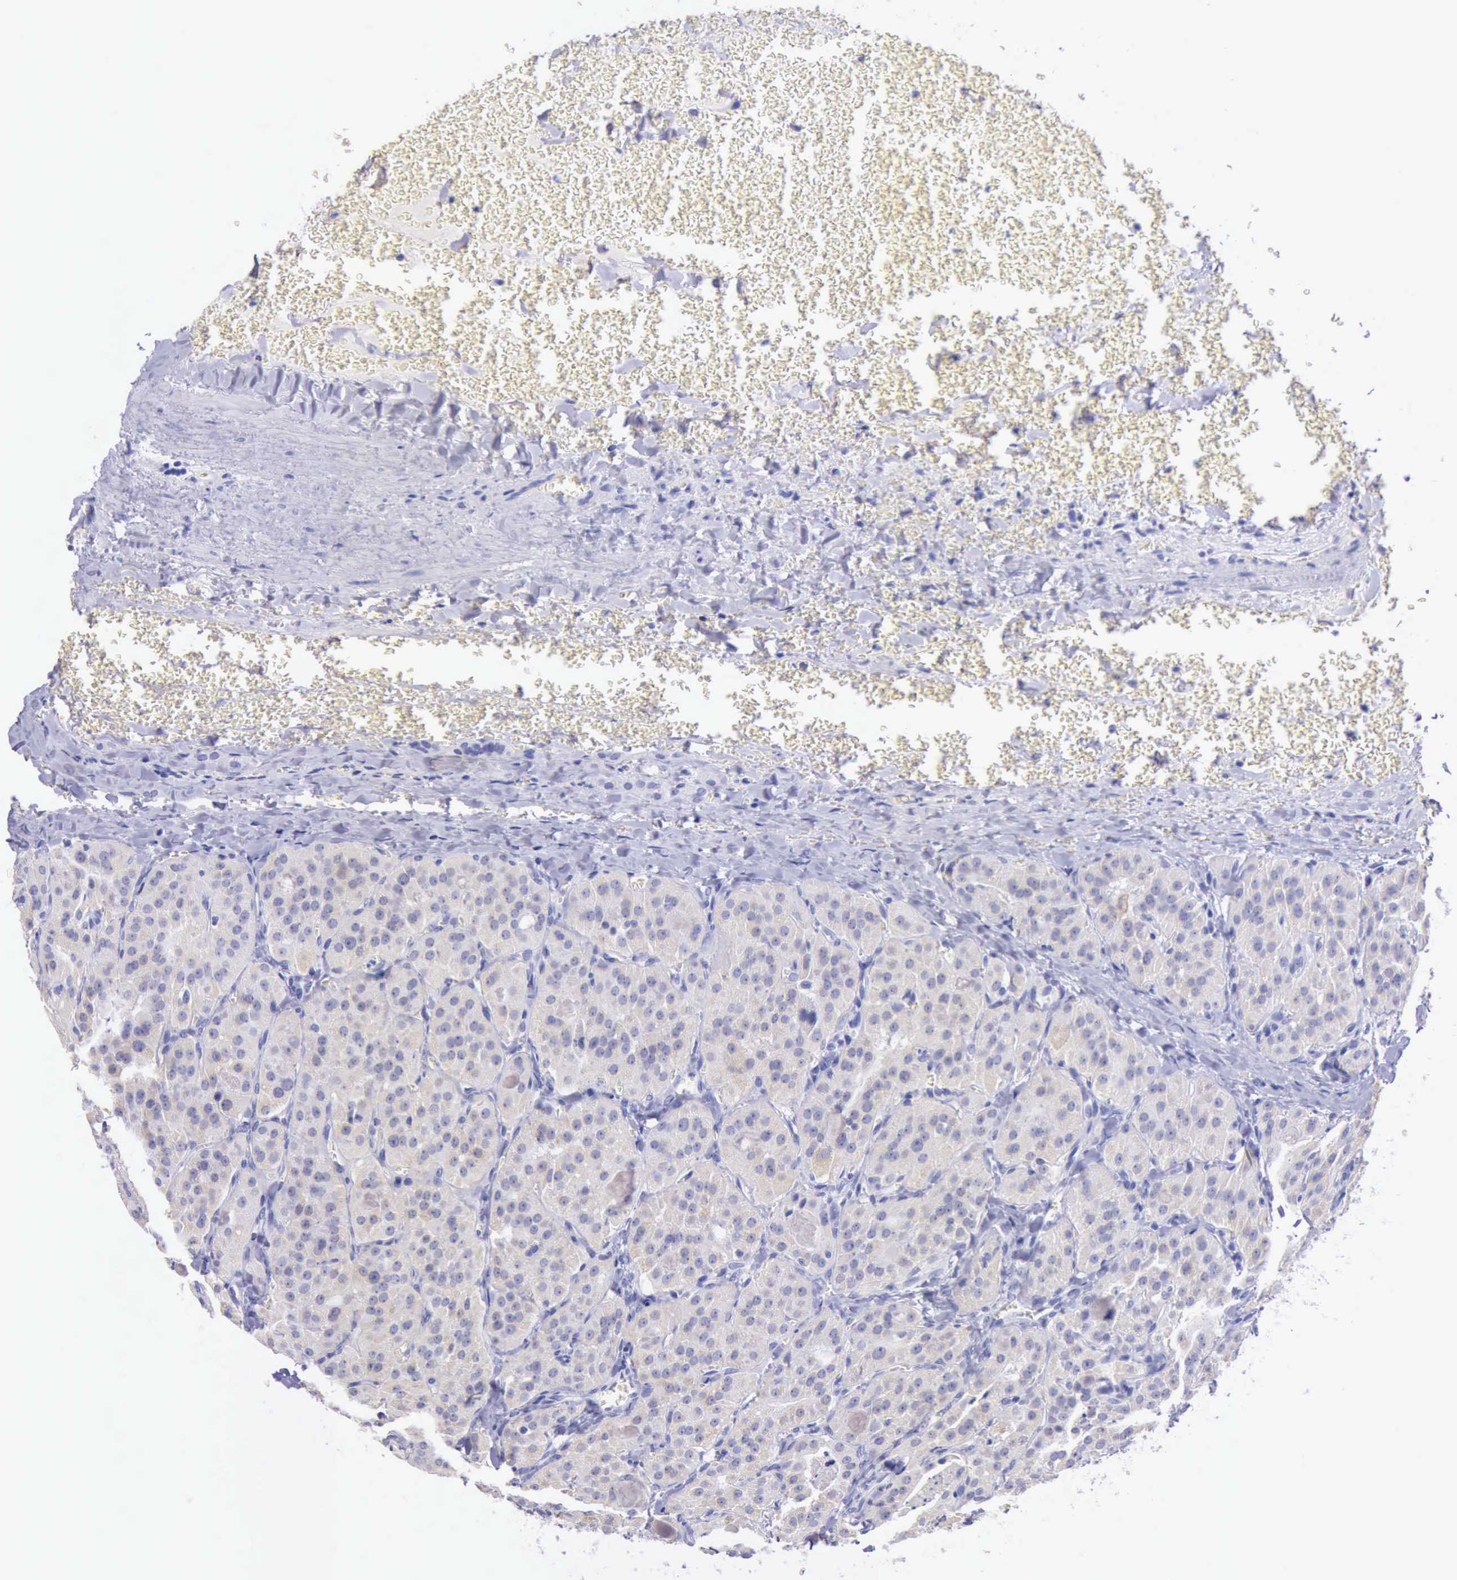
{"staining": {"intensity": "negative", "quantity": "none", "location": "none"}, "tissue": "thyroid cancer", "cell_type": "Tumor cells", "image_type": "cancer", "snomed": [{"axis": "morphology", "description": "Carcinoma, NOS"}, {"axis": "topography", "description": "Thyroid gland"}], "caption": "This is a micrograph of IHC staining of thyroid cancer (carcinoma), which shows no staining in tumor cells. Brightfield microscopy of immunohistochemistry stained with DAB (brown) and hematoxylin (blue), captured at high magnification.", "gene": "LRFN5", "patient": {"sex": "male", "age": 76}}